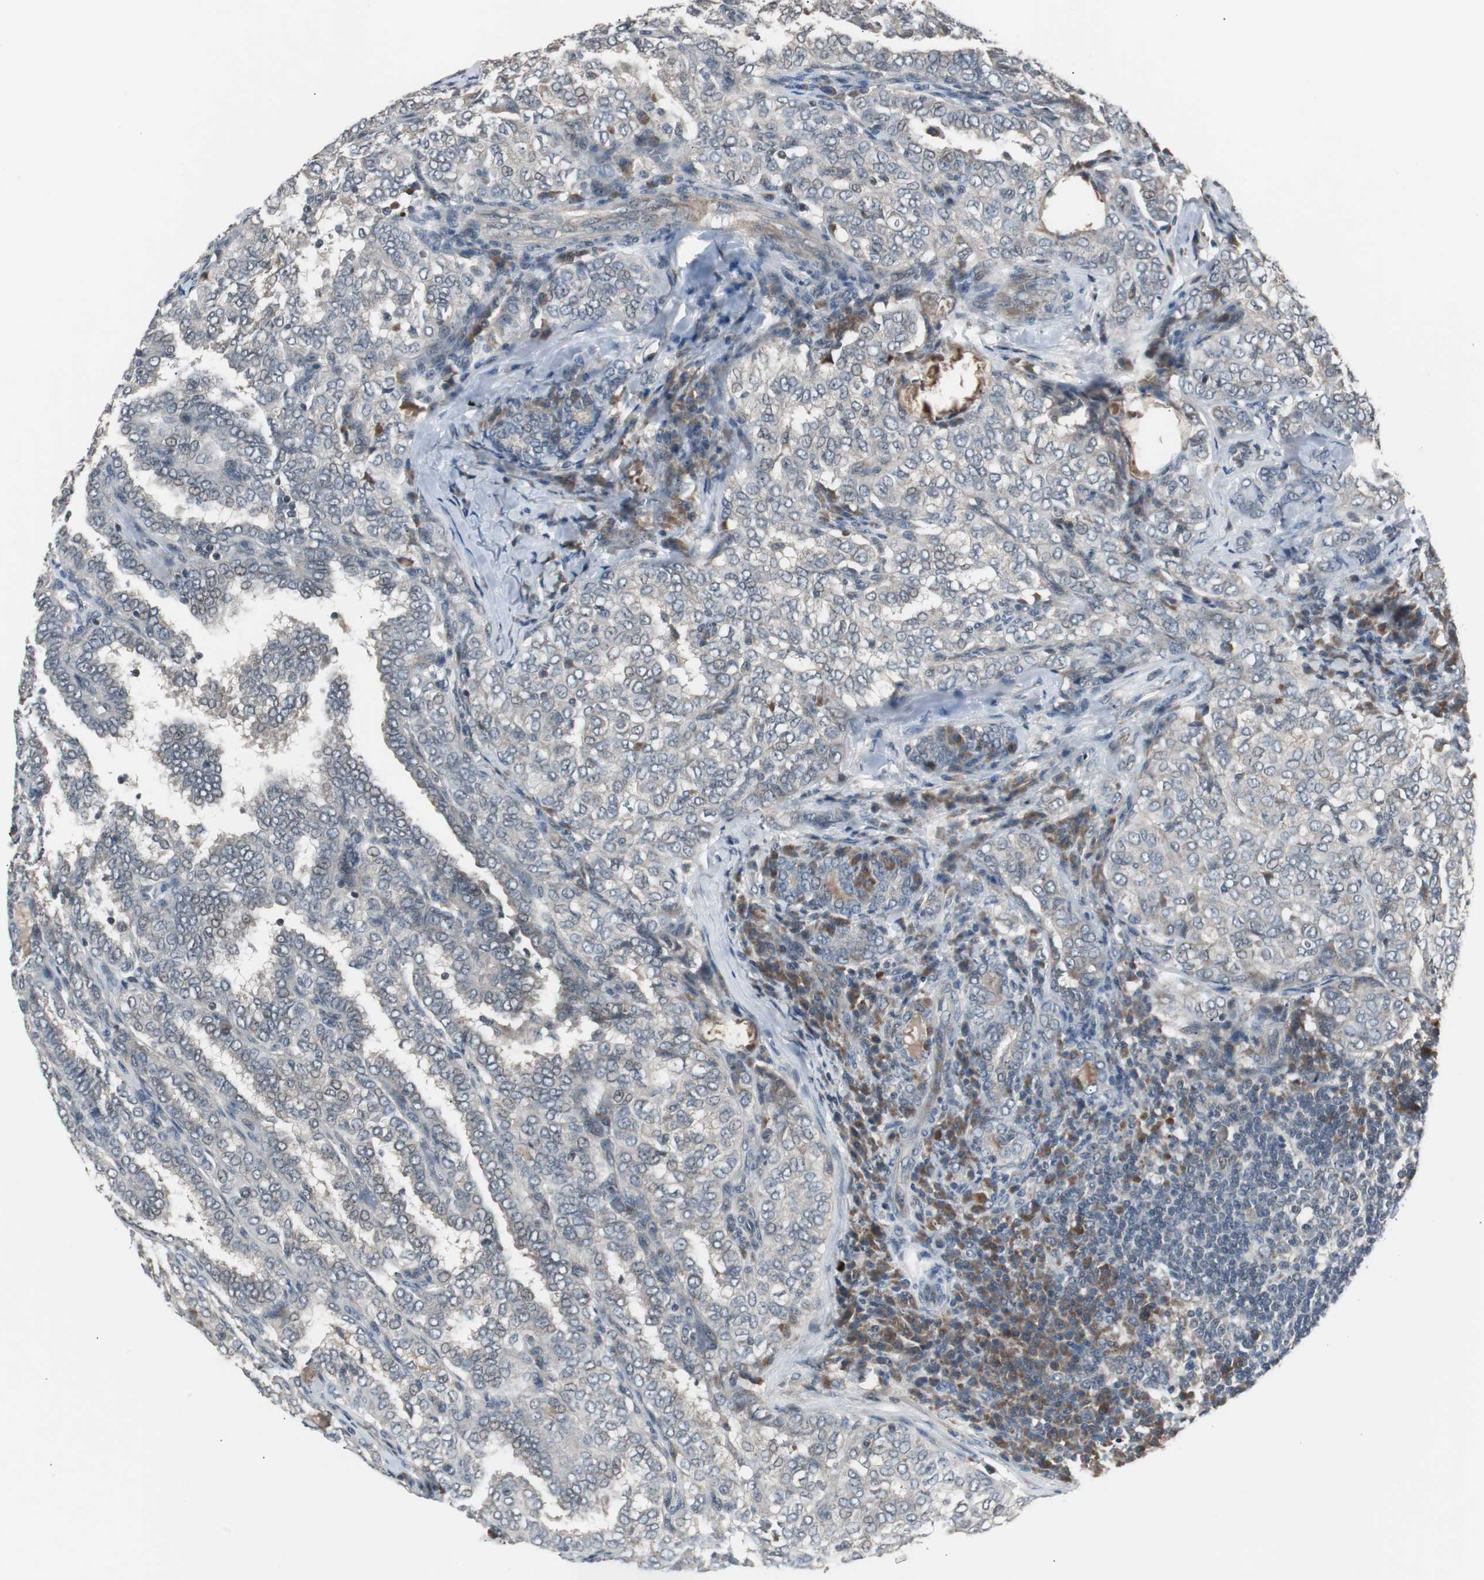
{"staining": {"intensity": "weak", "quantity": ">75%", "location": "cytoplasmic/membranous"}, "tissue": "thyroid cancer", "cell_type": "Tumor cells", "image_type": "cancer", "snomed": [{"axis": "morphology", "description": "Papillary adenocarcinoma, NOS"}, {"axis": "topography", "description": "Thyroid gland"}], "caption": "A brown stain highlights weak cytoplasmic/membranous expression of a protein in thyroid papillary adenocarcinoma tumor cells.", "gene": "ZMPSTE24", "patient": {"sex": "female", "age": 30}}